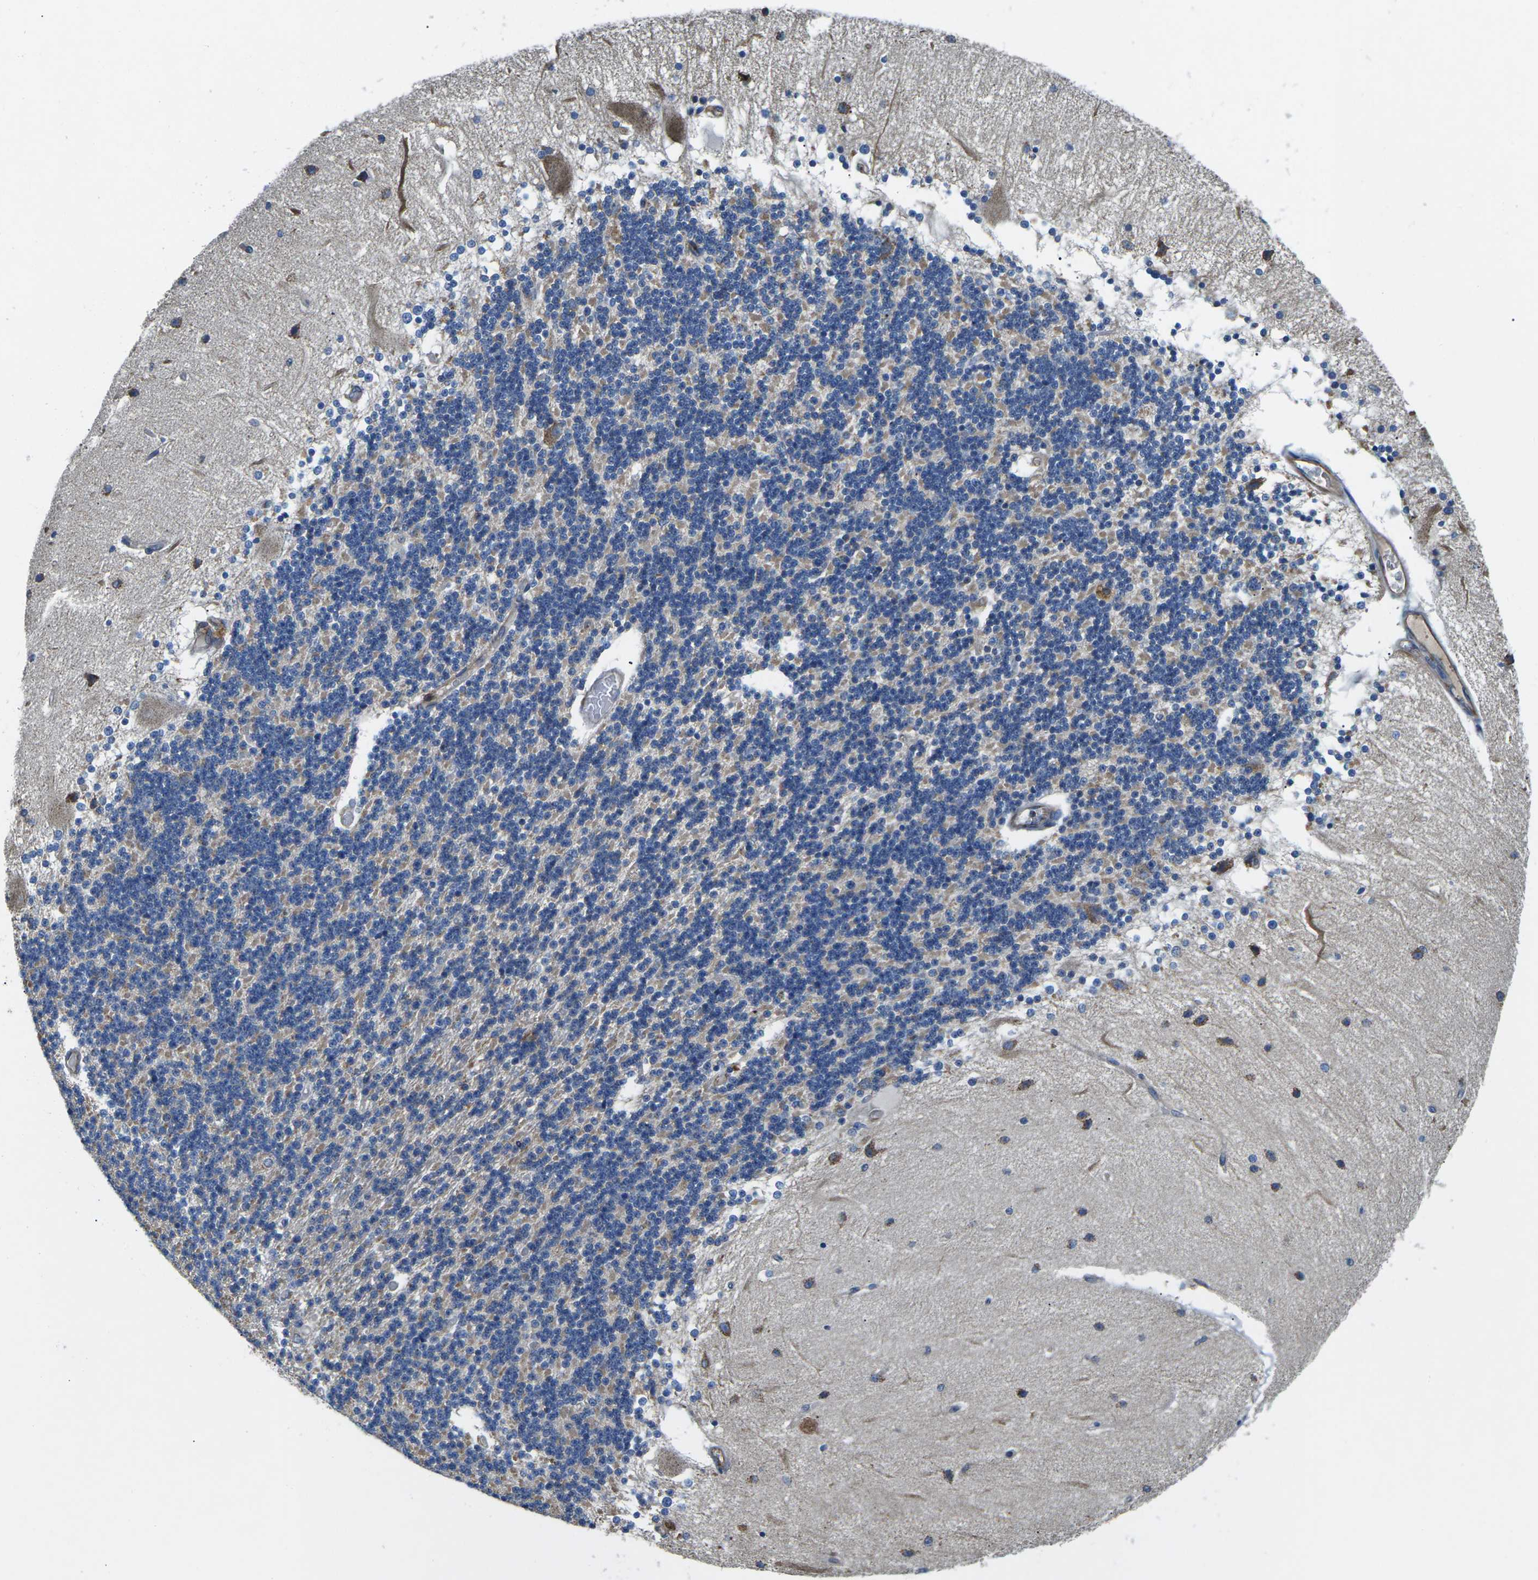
{"staining": {"intensity": "moderate", "quantity": "25%-75%", "location": "cytoplasmic/membranous"}, "tissue": "cerebellum", "cell_type": "Cells in granular layer", "image_type": "normal", "snomed": [{"axis": "morphology", "description": "Normal tissue, NOS"}, {"axis": "topography", "description": "Cerebellum"}], "caption": "A brown stain labels moderate cytoplasmic/membranous positivity of a protein in cells in granular layer of normal human cerebellum.", "gene": "TMEFF2", "patient": {"sex": "female", "age": 54}}